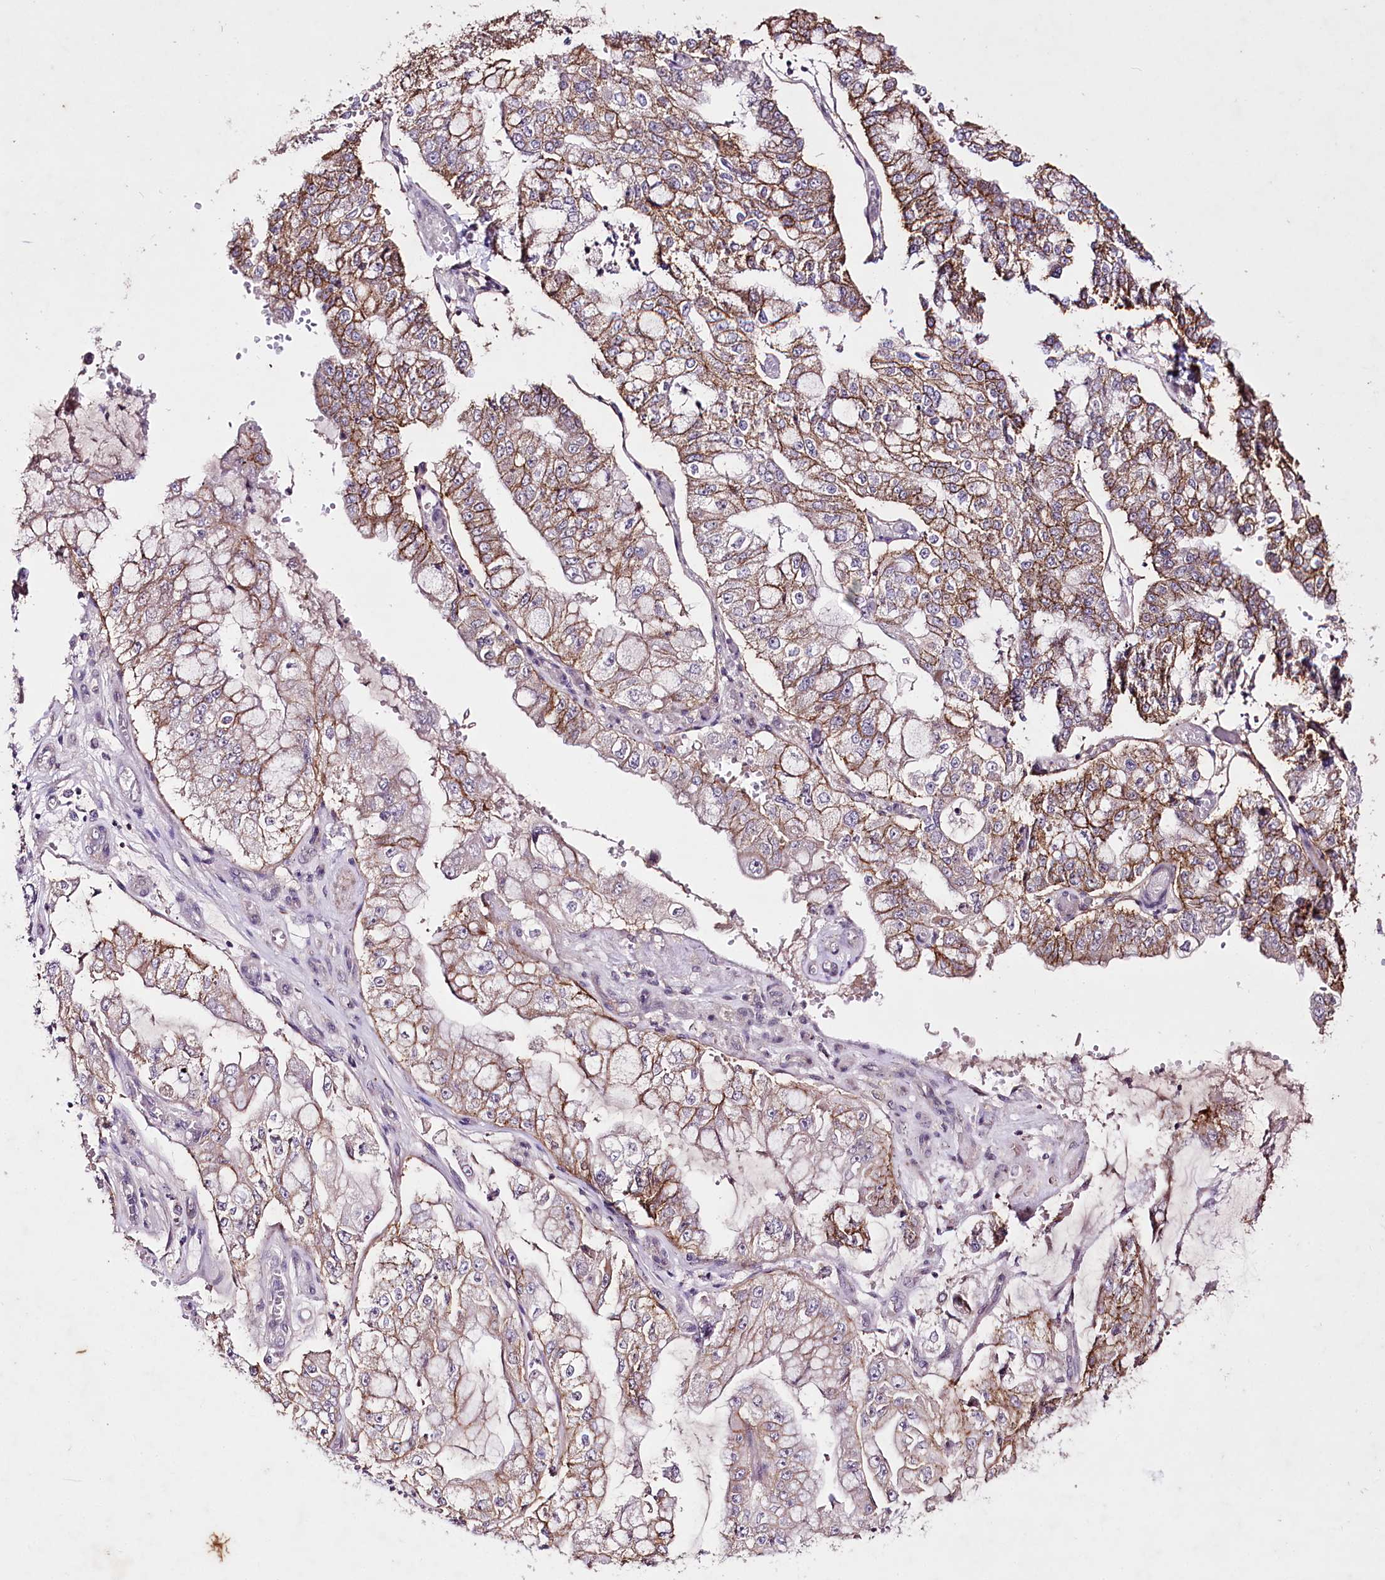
{"staining": {"intensity": "moderate", "quantity": "25%-75%", "location": "cytoplasmic/membranous"}, "tissue": "stomach cancer", "cell_type": "Tumor cells", "image_type": "cancer", "snomed": [{"axis": "morphology", "description": "Adenocarcinoma, NOS"}, {"axis": "topography", "description": "Stomach"}], "caption": "This photomicrograph reveals stomach cancer stained with IHC to label a protein in brown. The cytoplasmic/membranous of tumor cells show moderate positivity for the protein. Nuclei are counter-stained blue.", "gene": "ENPP1", "patient": {"sex": "male", "age": 76}}